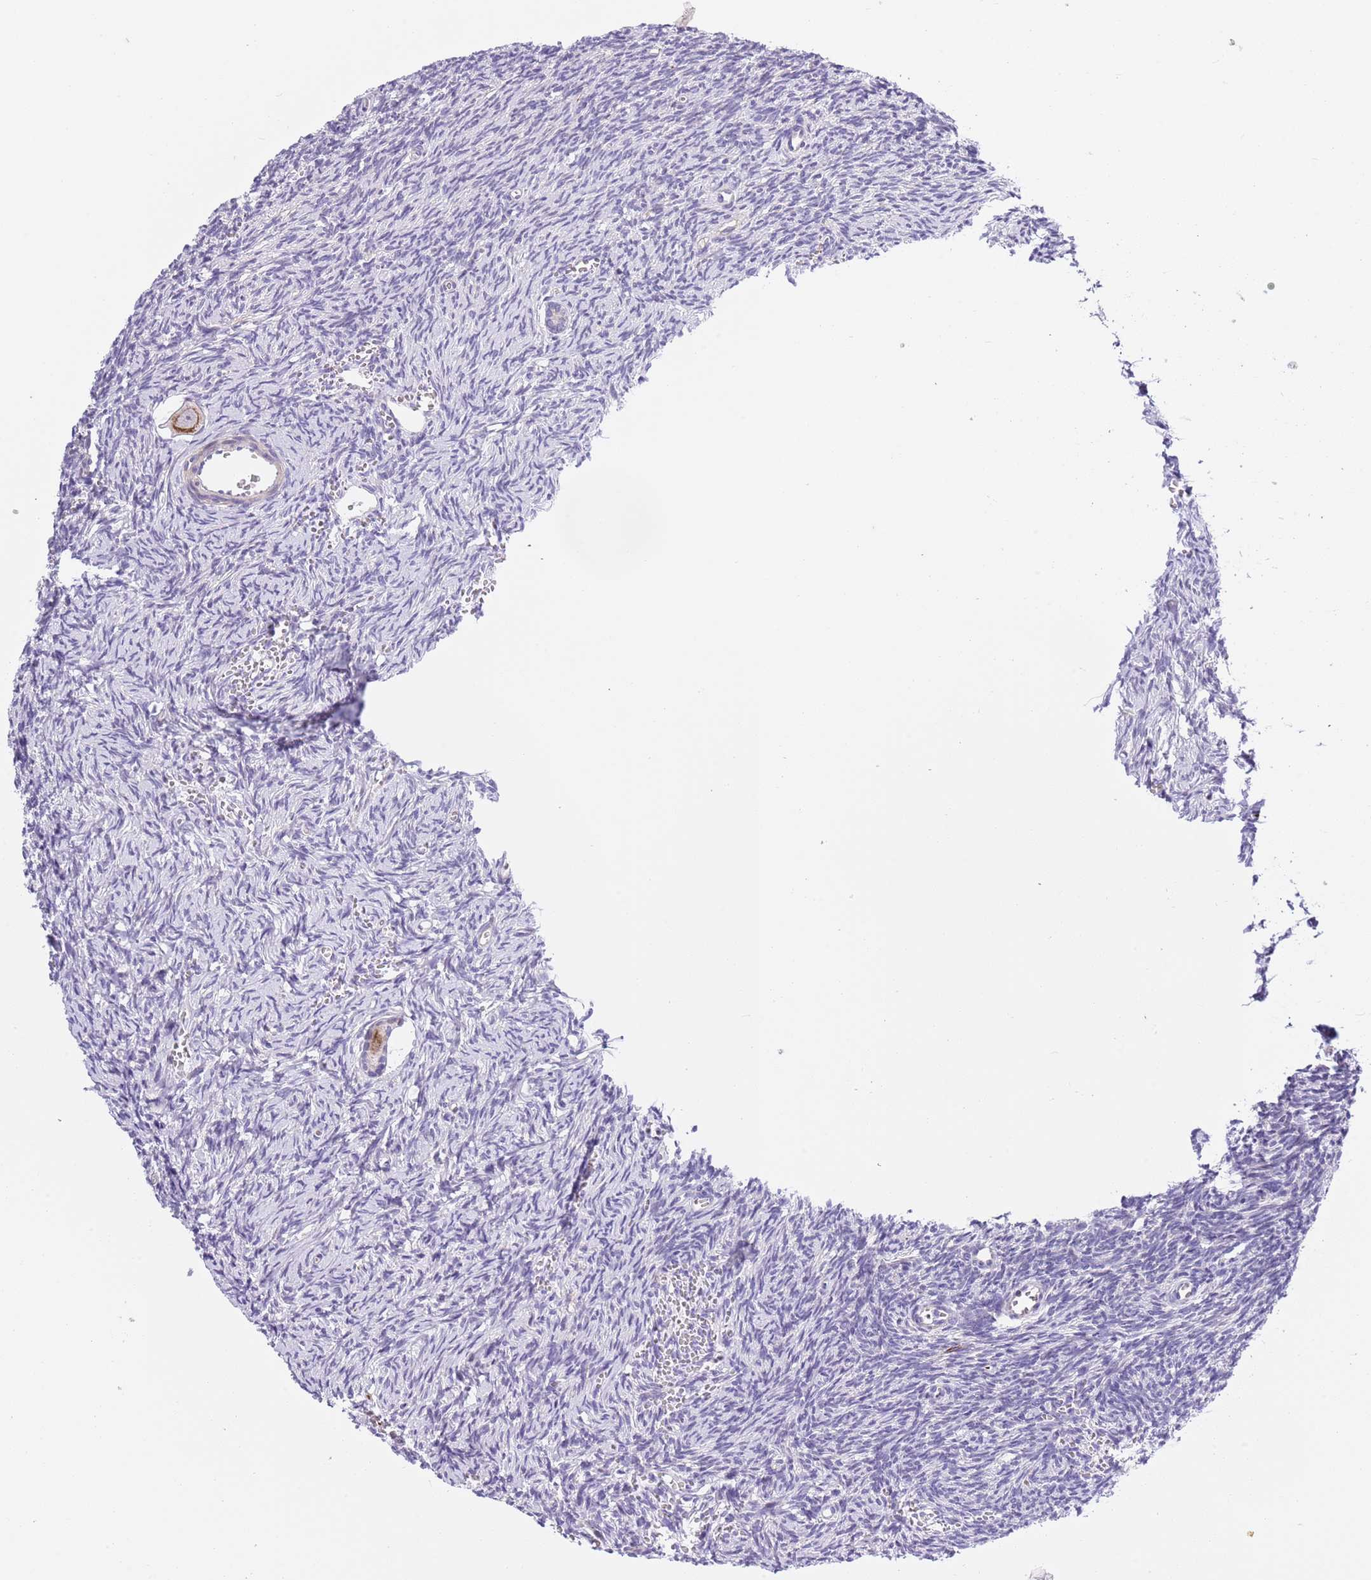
{"staining": {"intensity": "moderate", "quantity": ">75%", "location": "cytoplasmic/membranous"}, "tissue": "ovary", "cell_type": "Follicle cells", "image_type": "normal", "snomed": [{"axis": "morphology", "description": "Normal tissue, NOS"}, {"axis": "topography", "description": "Ovary"}], "caption": "A medium amount of moderate cytoplasmic/membranous staining is present in approximately >75% of follicle cells in unremarkable ovary.", "gene": "NET1", "patient": {"sex": "female", "age": 39}}